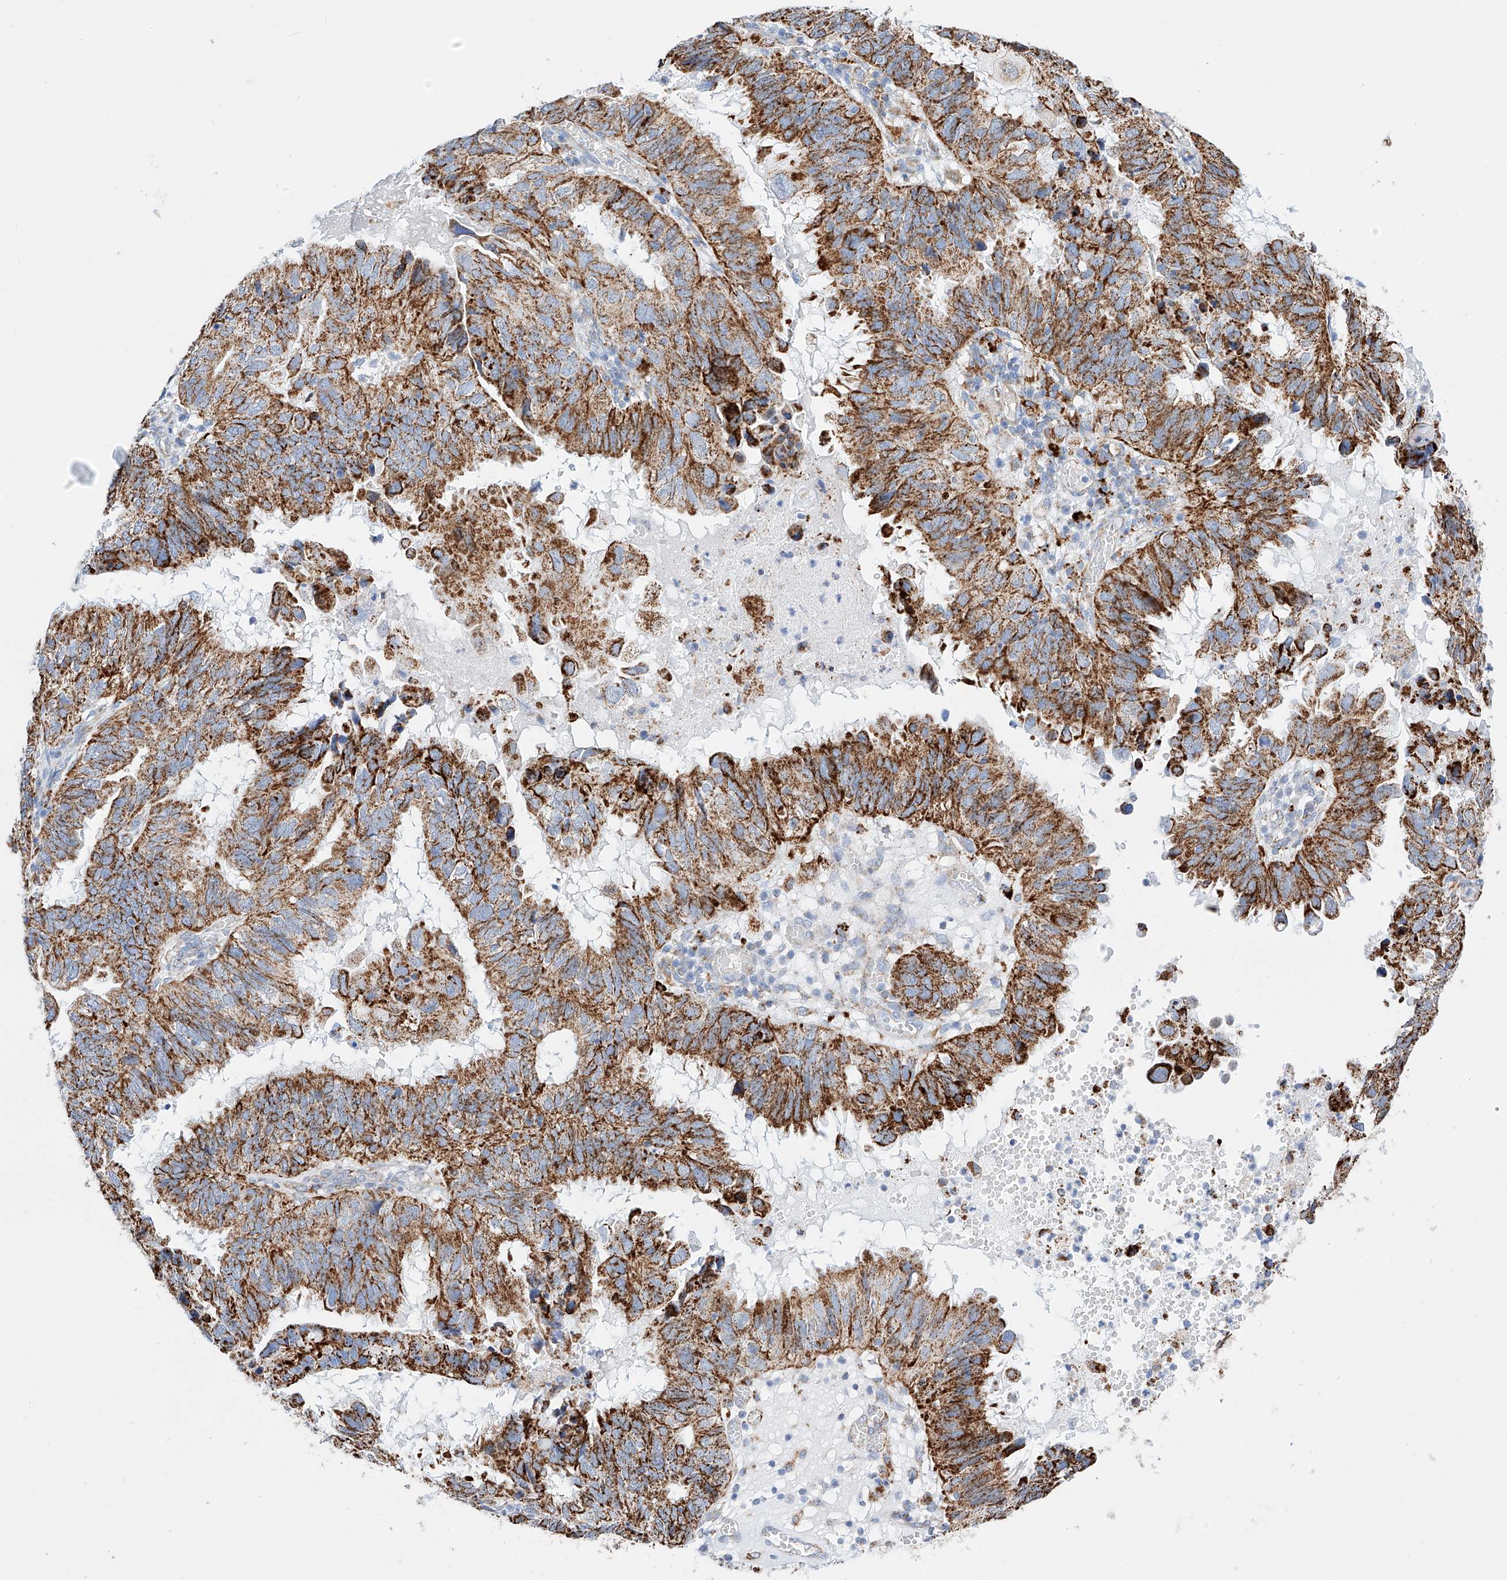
{"staining": {"intensity": "strong", "quantity": ">75%", "location": "cytoplasmic/membranous"}, "tissue": "endometrial cancer", "cell_type": "Tumor cells", "image_type": "cancer", "snomed": [{"axis": "morphology", "description": "Adenocarcinoma, NOS"}, {"axis": "topography", "description": "Uterus"}], "caption": "Immunohistochemical staining of human adenocarcinoma (endometrial) exhibits strong cytoplasmic/membranous protein staining in approximately >75% of tumor cells. (IHC, brightfield microscopy, high magnification).", "gene": "C6orf62", "patient": {"sex": "female", "age": 77}}